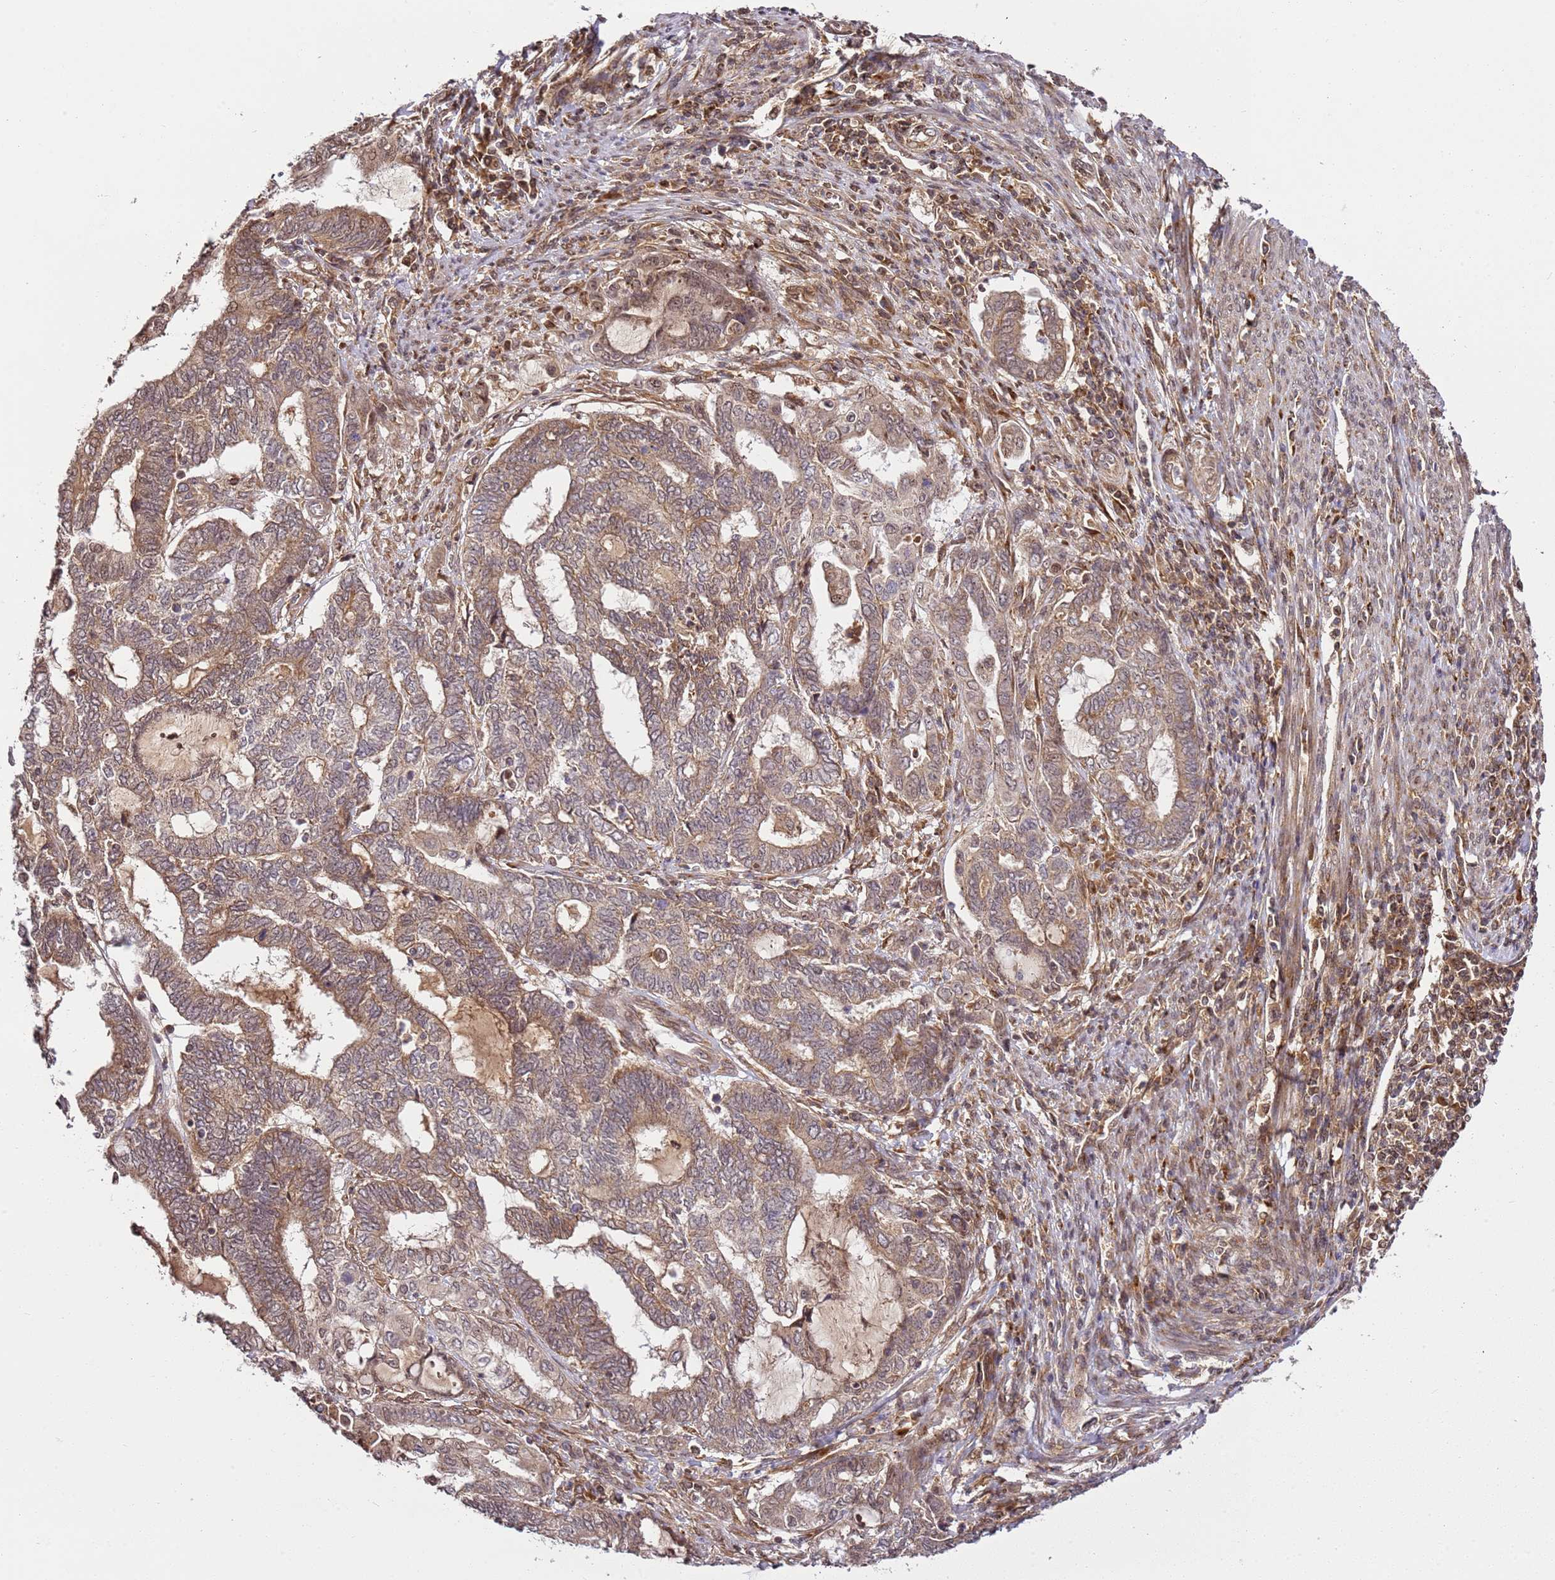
{"staining": {"intensity": "moderate", "quantity": ">75%", "location": "cytoplasmic/membranous"}, "tissue": "endometrial cancer", "cell_type": "Tumor cells", "image_type": "cancer", "snomed": [{"axis": "morphology", "description": "Adenocarcinoma, NOS"}, {"axis": "topography", "description": "Uterus"}, {"axis": "topography", "description": "Endometrium"}], "caption": "Immunohistochemistry (IHC) (DAB) staining of adenocarcinoma (endometrial) reveals moderate cytoplasmic/membranous protein staining in approximately >75% of tumor cells.", "gene": "RASA3", "patient": {"sex": "female", "age": 70}}